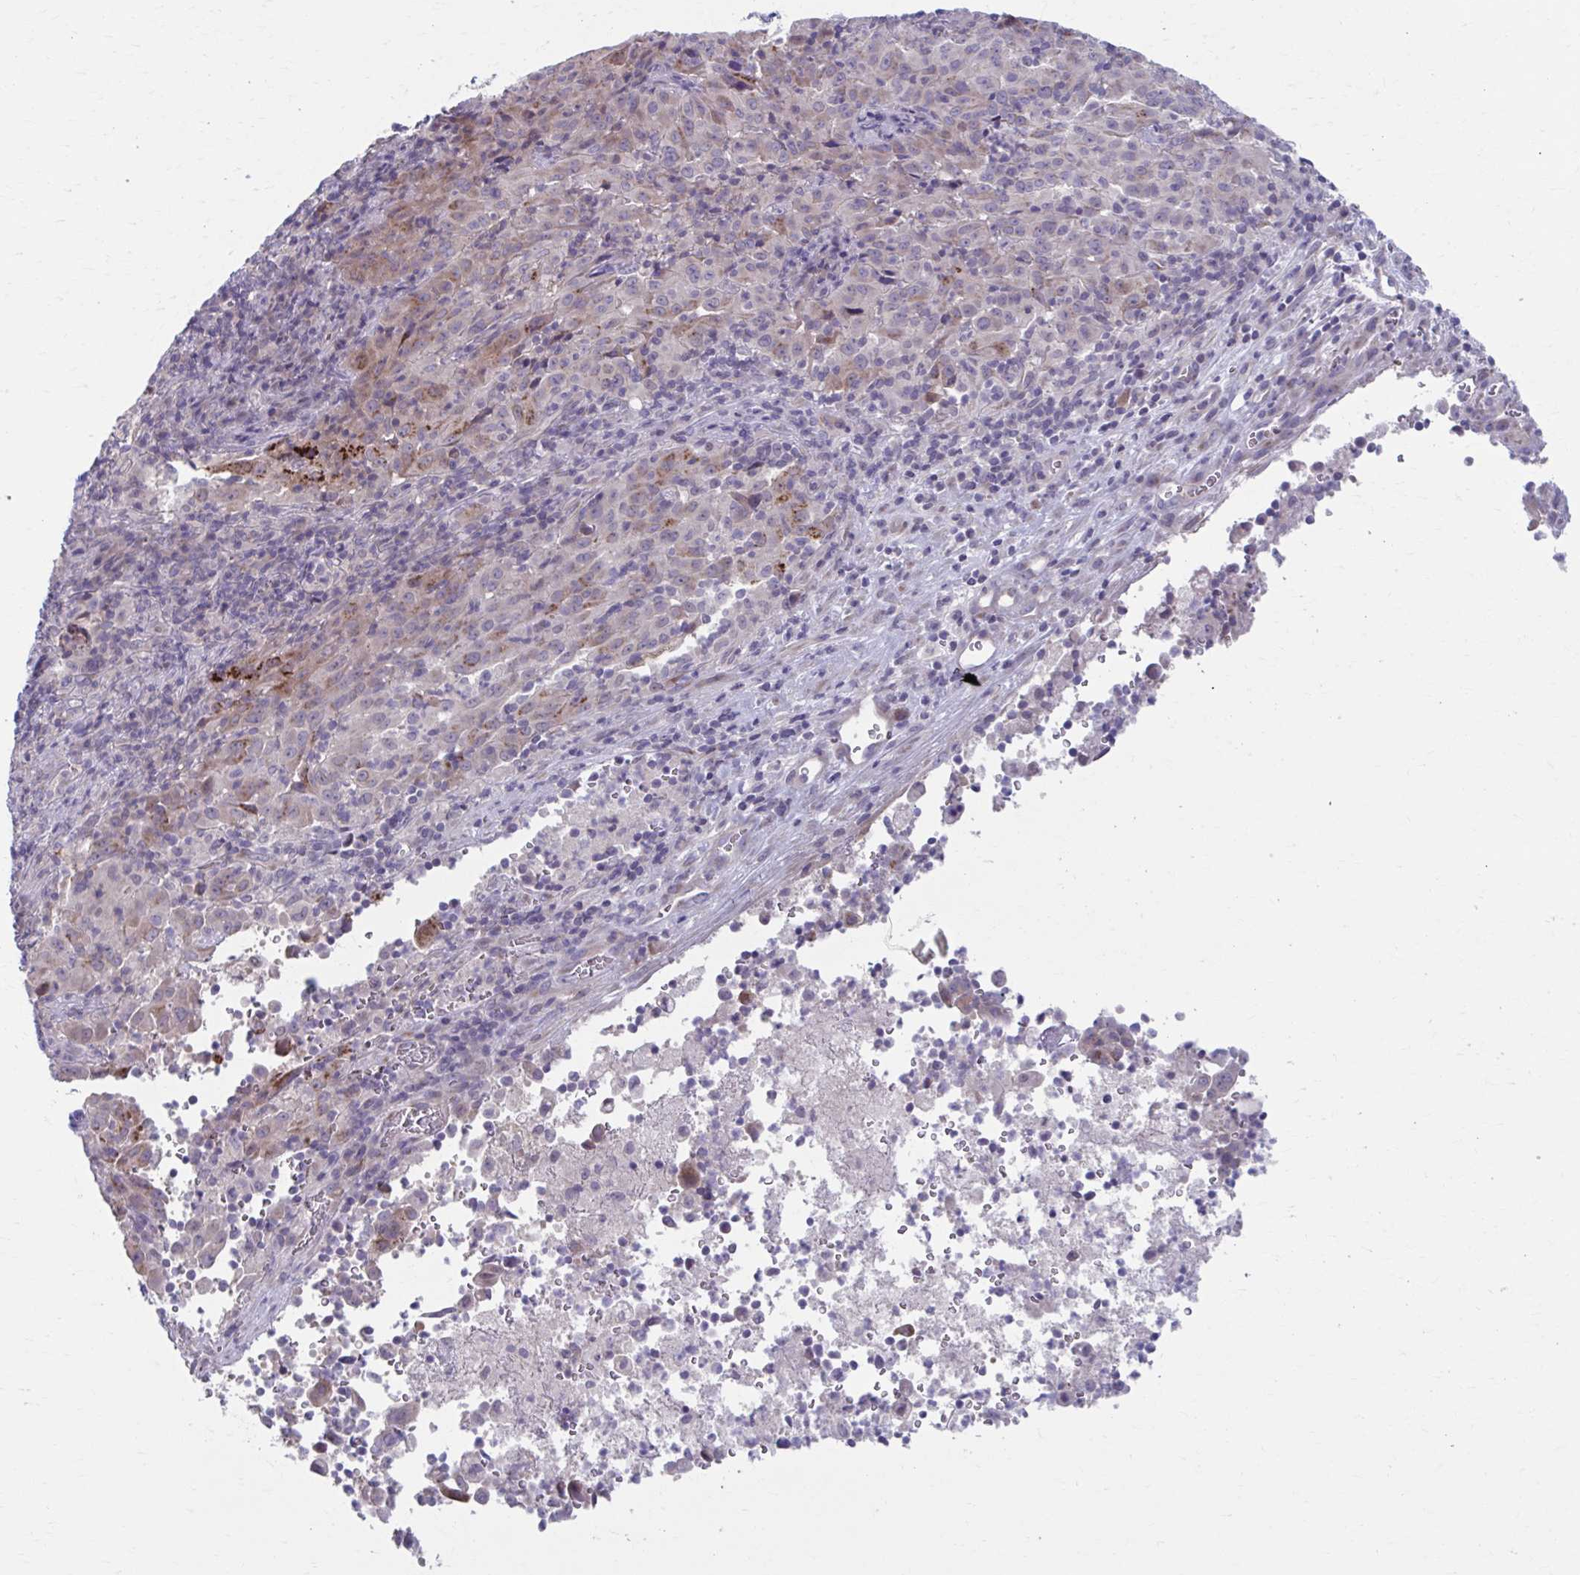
{"staining": {"intensity": "moderate", "quantity": "25%-75%", "location": "cytoplasmic/membranous"}, "tissue": "pancreatic cancer", "cell_type": "Tumor cells", "image_type": "cancer", "snomed": [{"axis": "morphology", "description": "Adenocarcinoma, NOS"}, {"axis": "topography", "description": "Pancreas"}], "caption": "Protein staining exhibits moderate cytoplasmic/membranous staining in about 25%-75% of tumor cells in pancreatic adenocarcinoma.", "gene": "CHST3", "patient": {"sex": "male", "age": 63}}